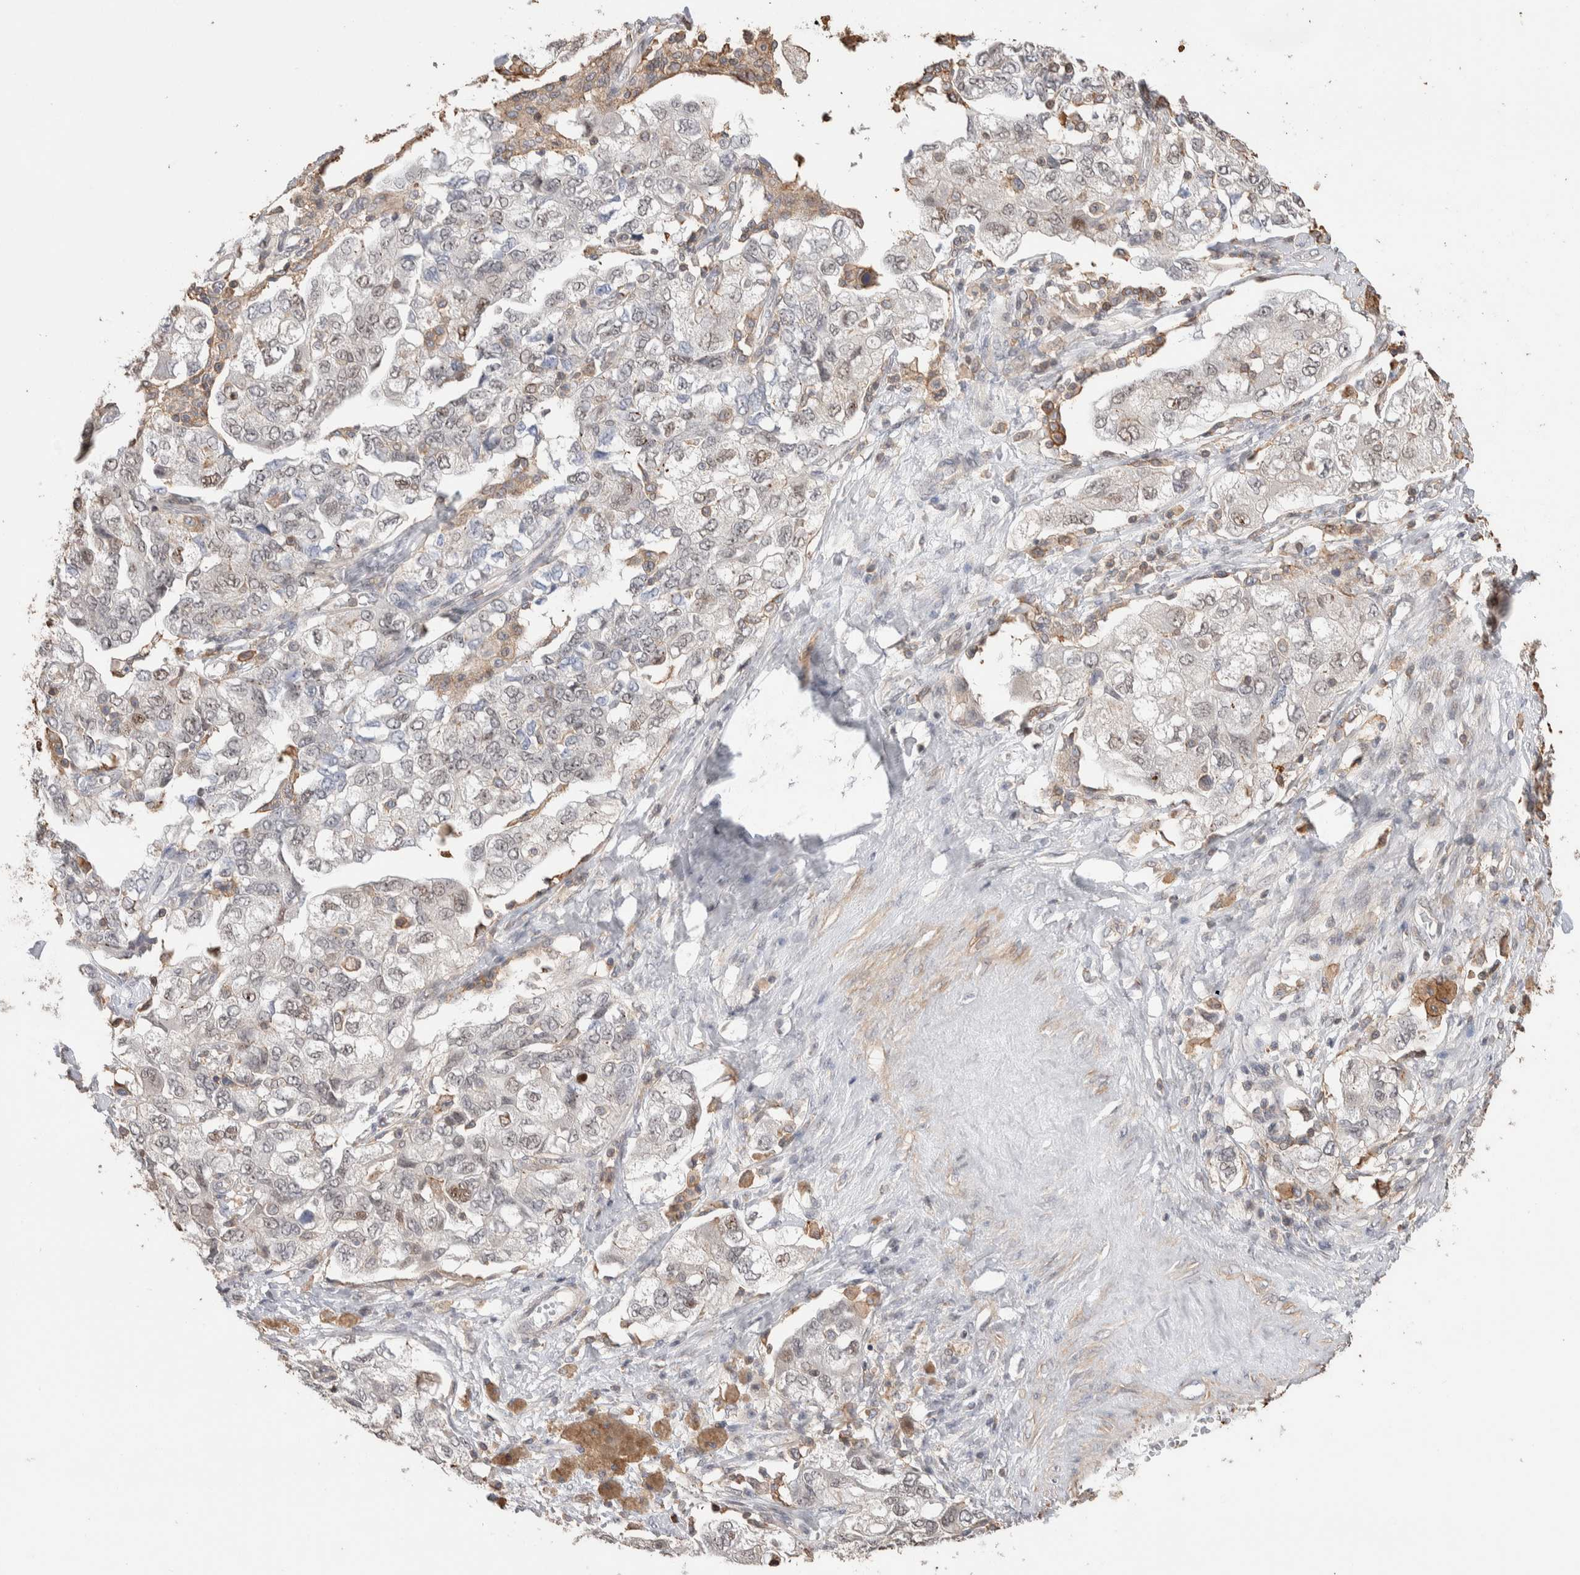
{"staining": {"intensity": "weak", "quantity": "<25%", "location": "nuclear"}, "tissue": "ovarian cancer", "cell_type": "Tumor cells", "image_type": "cancer", "snomed": [{"axis": "morphology", "description": "Carcinoma, NOS"}, {"axis": "morphology", "description": "Cystadenocarcinoma, serous, NOS"}, {"axis": "topography", "description": "Ovary"}], "caption": "Tumor cells show no significant expression in carcinoma (ovarian).", "gene": "ZNF704", "patient": {"sex": "female", "age": 69}}